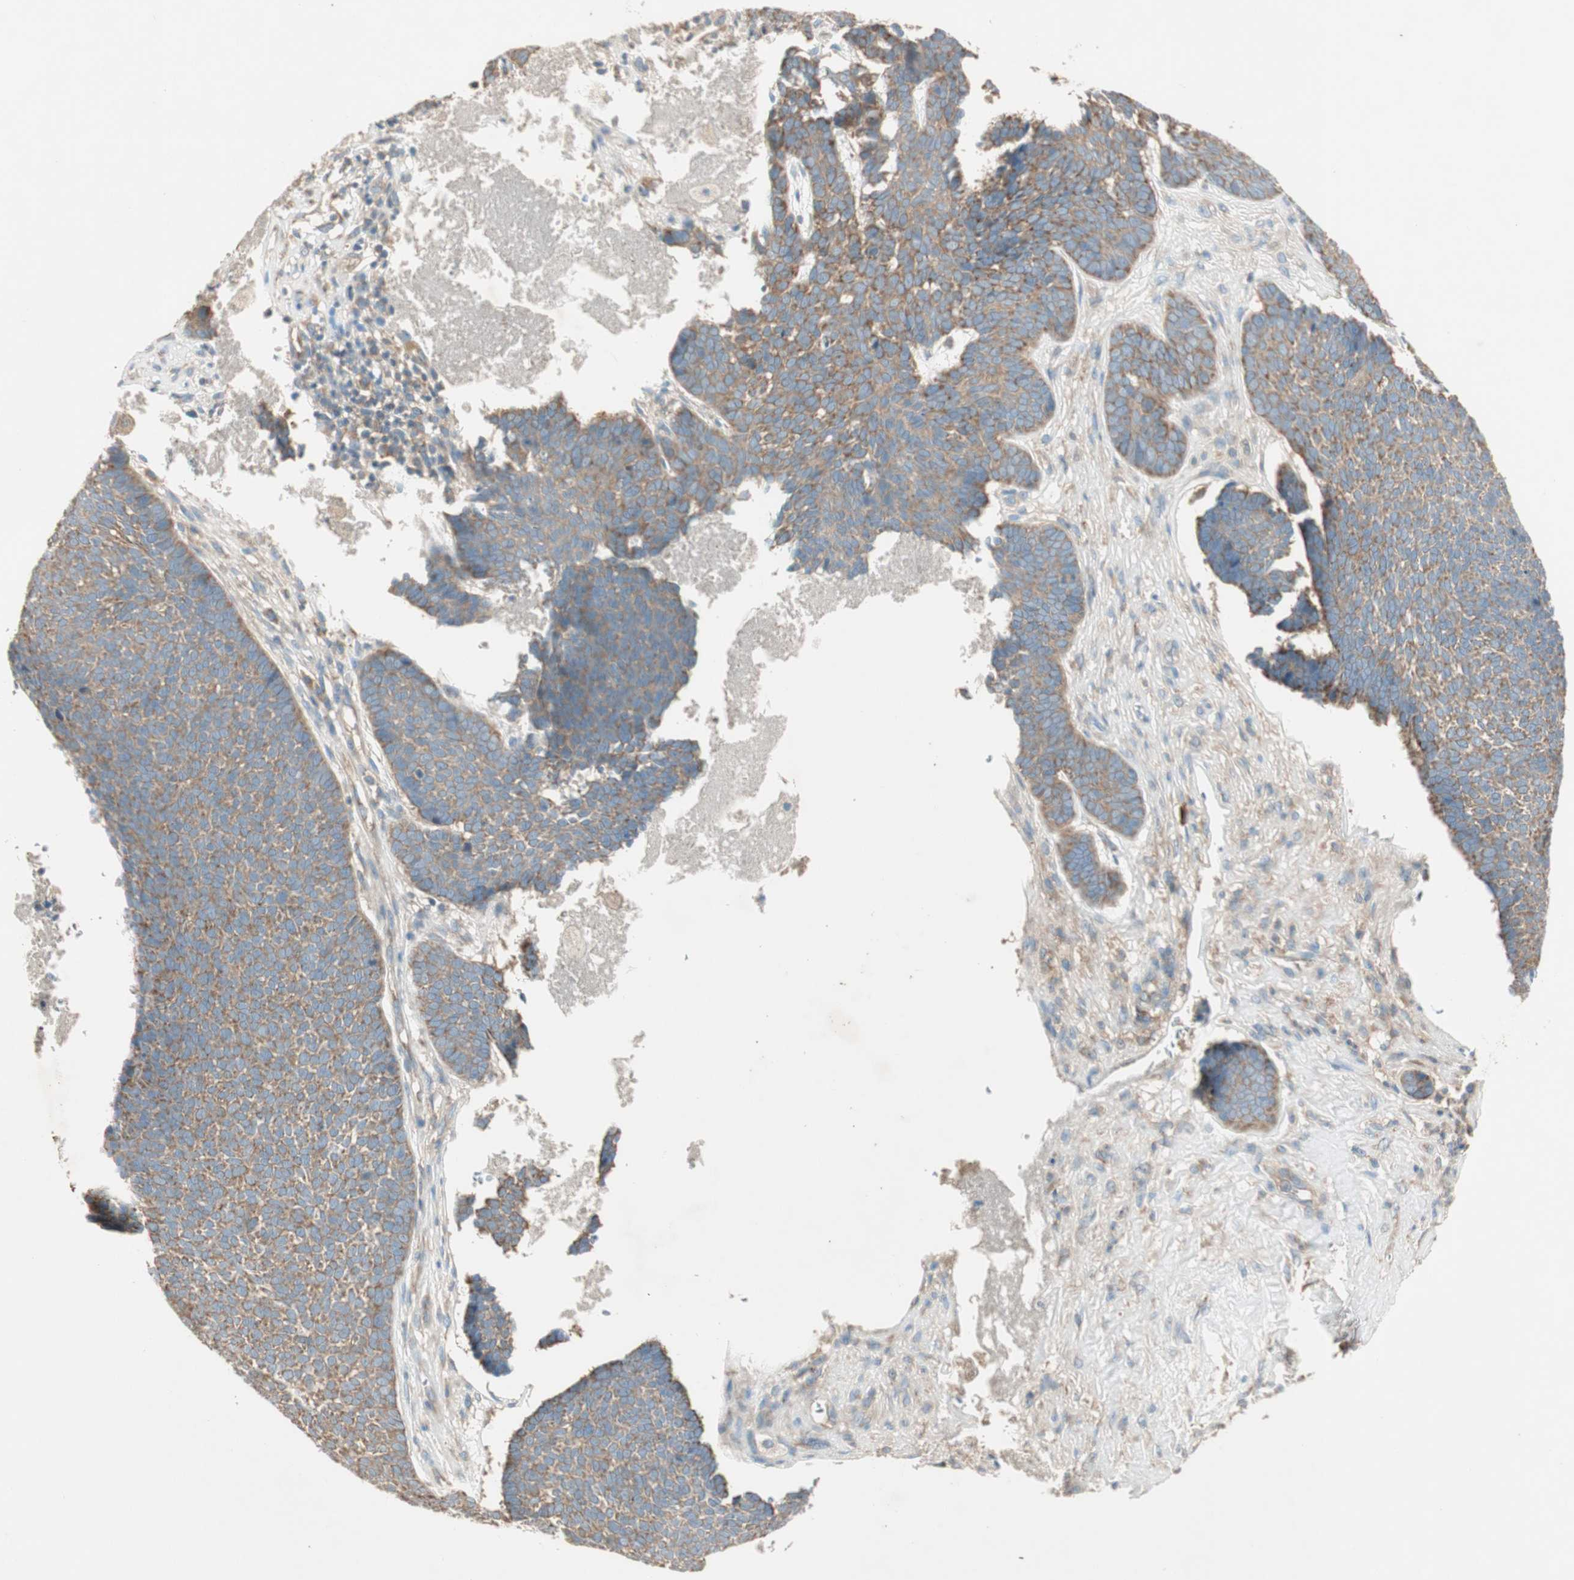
{"staining": {"intensity": "moderate", "quantity": ">75%", "location": "cytoplasmic/membranous"}, "tissue": "skin cancer", "cell_type": "Tumor cells", "image_type": "cancer", "snomed": [{"axis": "morphology", "description": "Basal cell carcinoma"}, {"axis": "topography", "description": "Skin"}], "caption": "A micrograph showing moderate cytoplasmic/membranous staining in approximately >75% of tumor cells in skin basal cell carcinoma, as visualized by brown immunohistochemical staining.", "gene": "CC2D1A", "patient": {"sex": "male", "age": 84}}